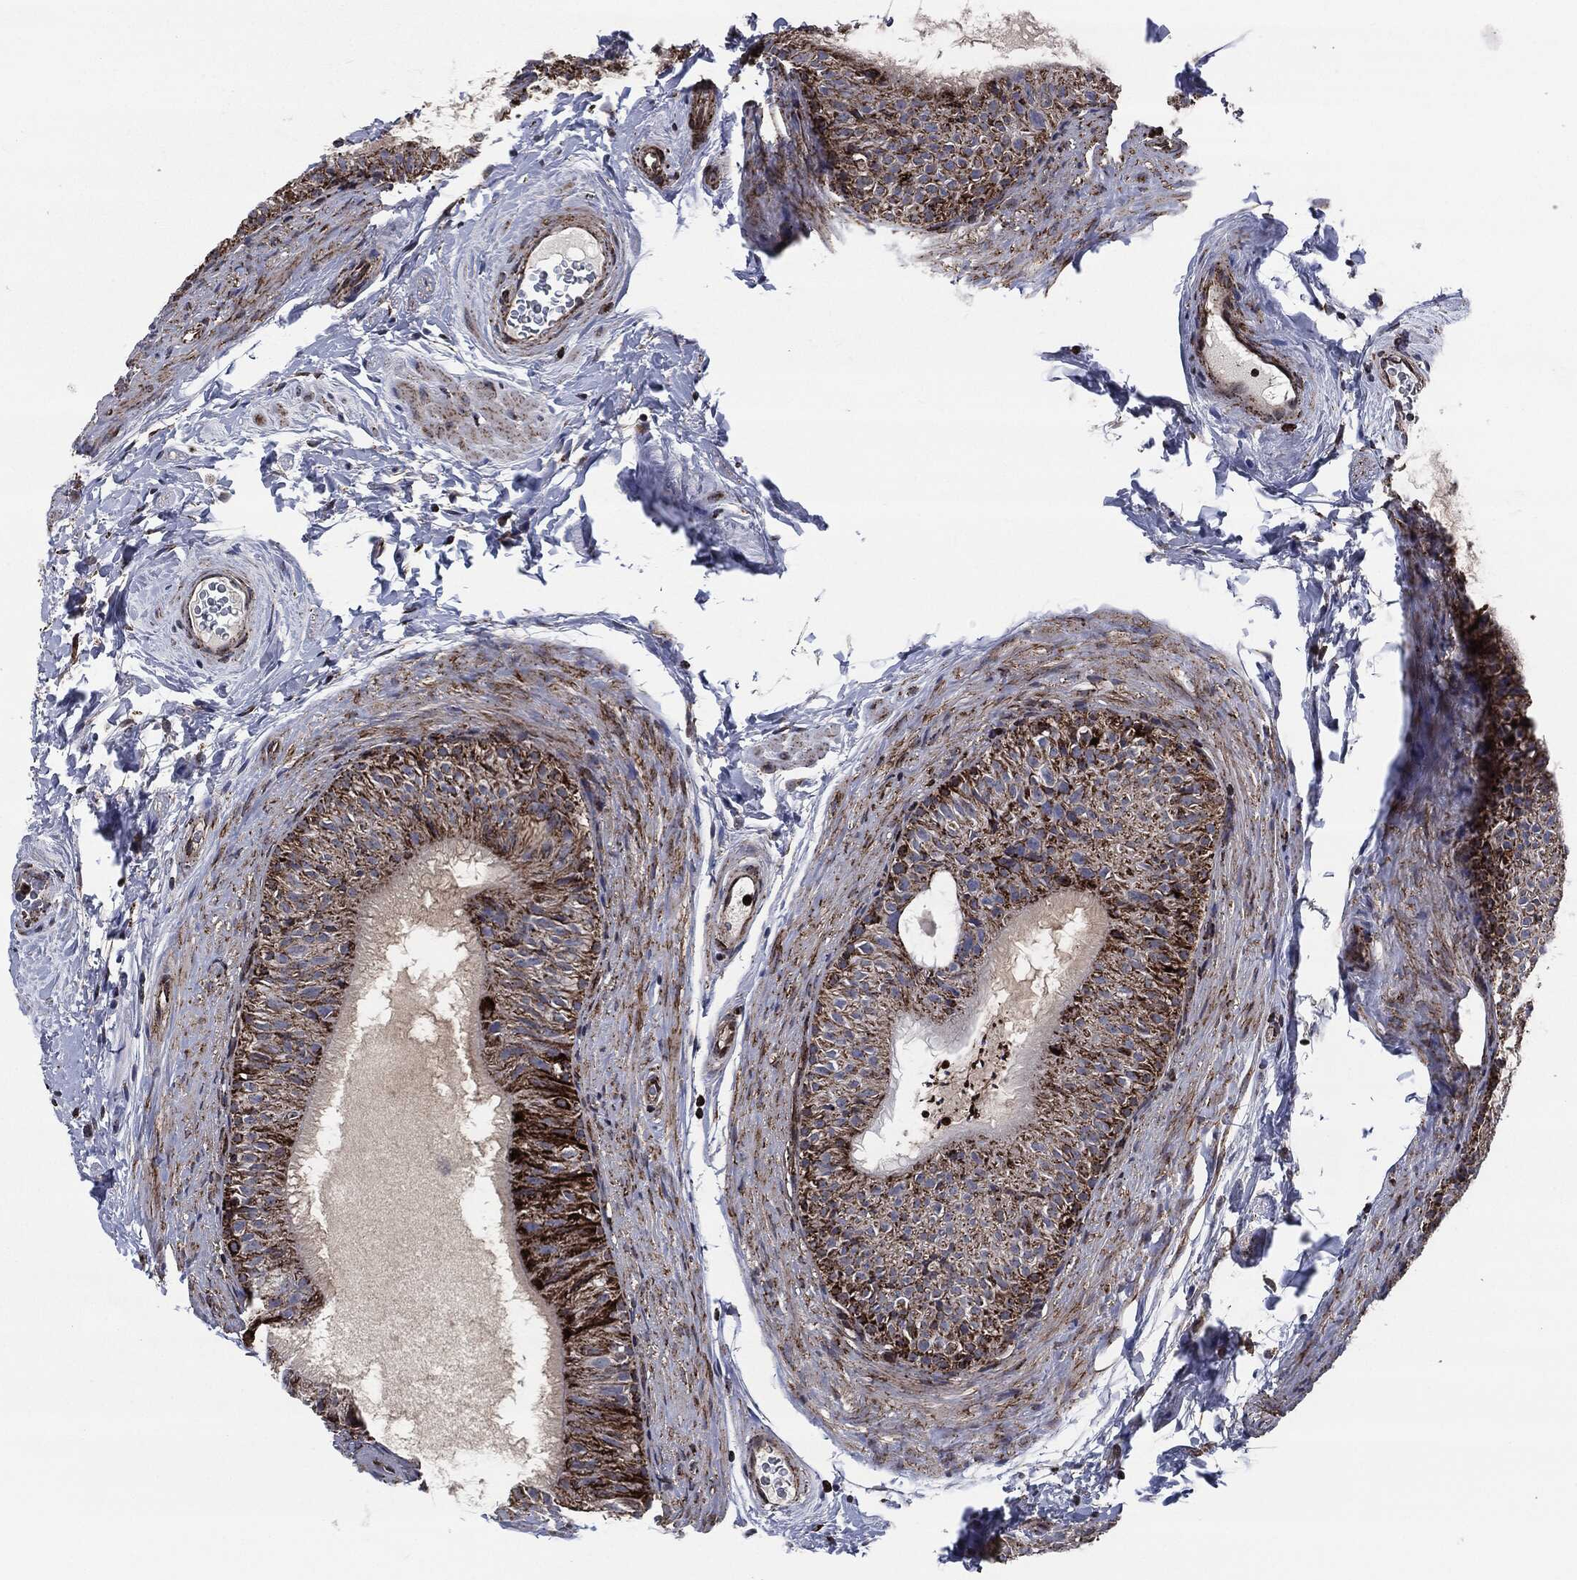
{"staining": {"intensity": "strong", "quantity": "25%-75%", "location": "cytoplasmic/membranous"}, "tissue": "epididymis", "cell_type": "Glandular cells", "image_type": "normal", "snomed": [{"axis": "morphology", "description": "Normal tissue, NOS"}, {"axis": "topography", "description": "Epididymis"}], "caption": "A high amount of strong cytoplasmic/membranous staining is present in about 25%-75% of glandular cells in unremarkable epididymis. Using DAB (brown) and hematoxylin (blue) stains, captured at high magnification using brightfield microscopy.", "gene": "FH", "patient": {"sex": "male", "age": 34}}